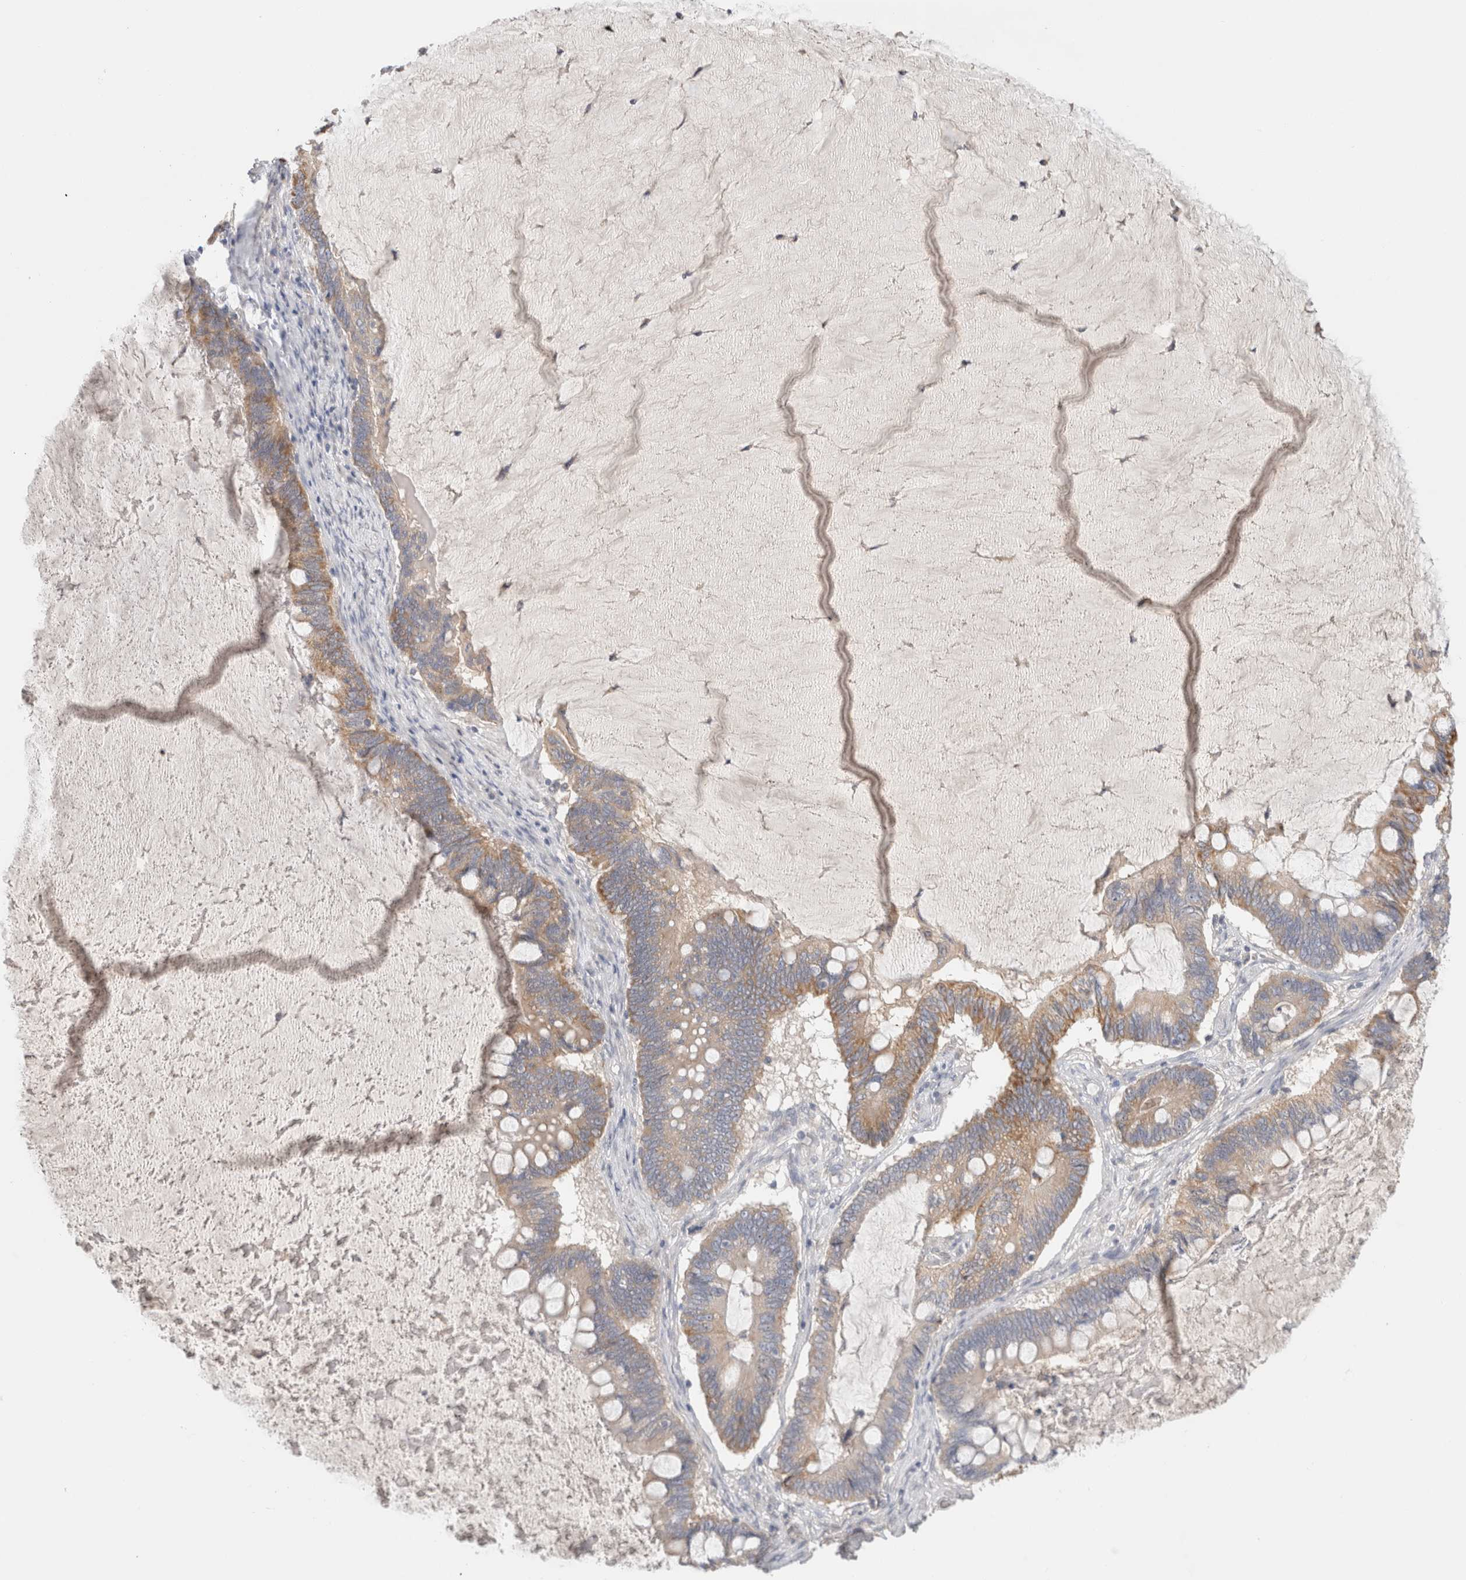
{"staining": {"intensity": "moderate", "quantity": "25%-75%", "location": "cytoplasmic/membranous"}, "tissue": "ovarian cancer", "cell_type": "Tumor cells", "image_type": "cancer", "snomed": [{"axis": "morphology", "description": "Cystadenocarcinoma, mucinous, NOS"}, {"axis": "topography", "description": "Ovary"}], "caption": "Approximately 25%-75% of tumor cells in ovarian mucinous cystadenocarcinoma reveal moderate cytoplasmic/membranous protein staining as visualized by brown immunohistochemical staining.", "gene": "SGK3", "patient": {"sex": "female", "age": 61}}